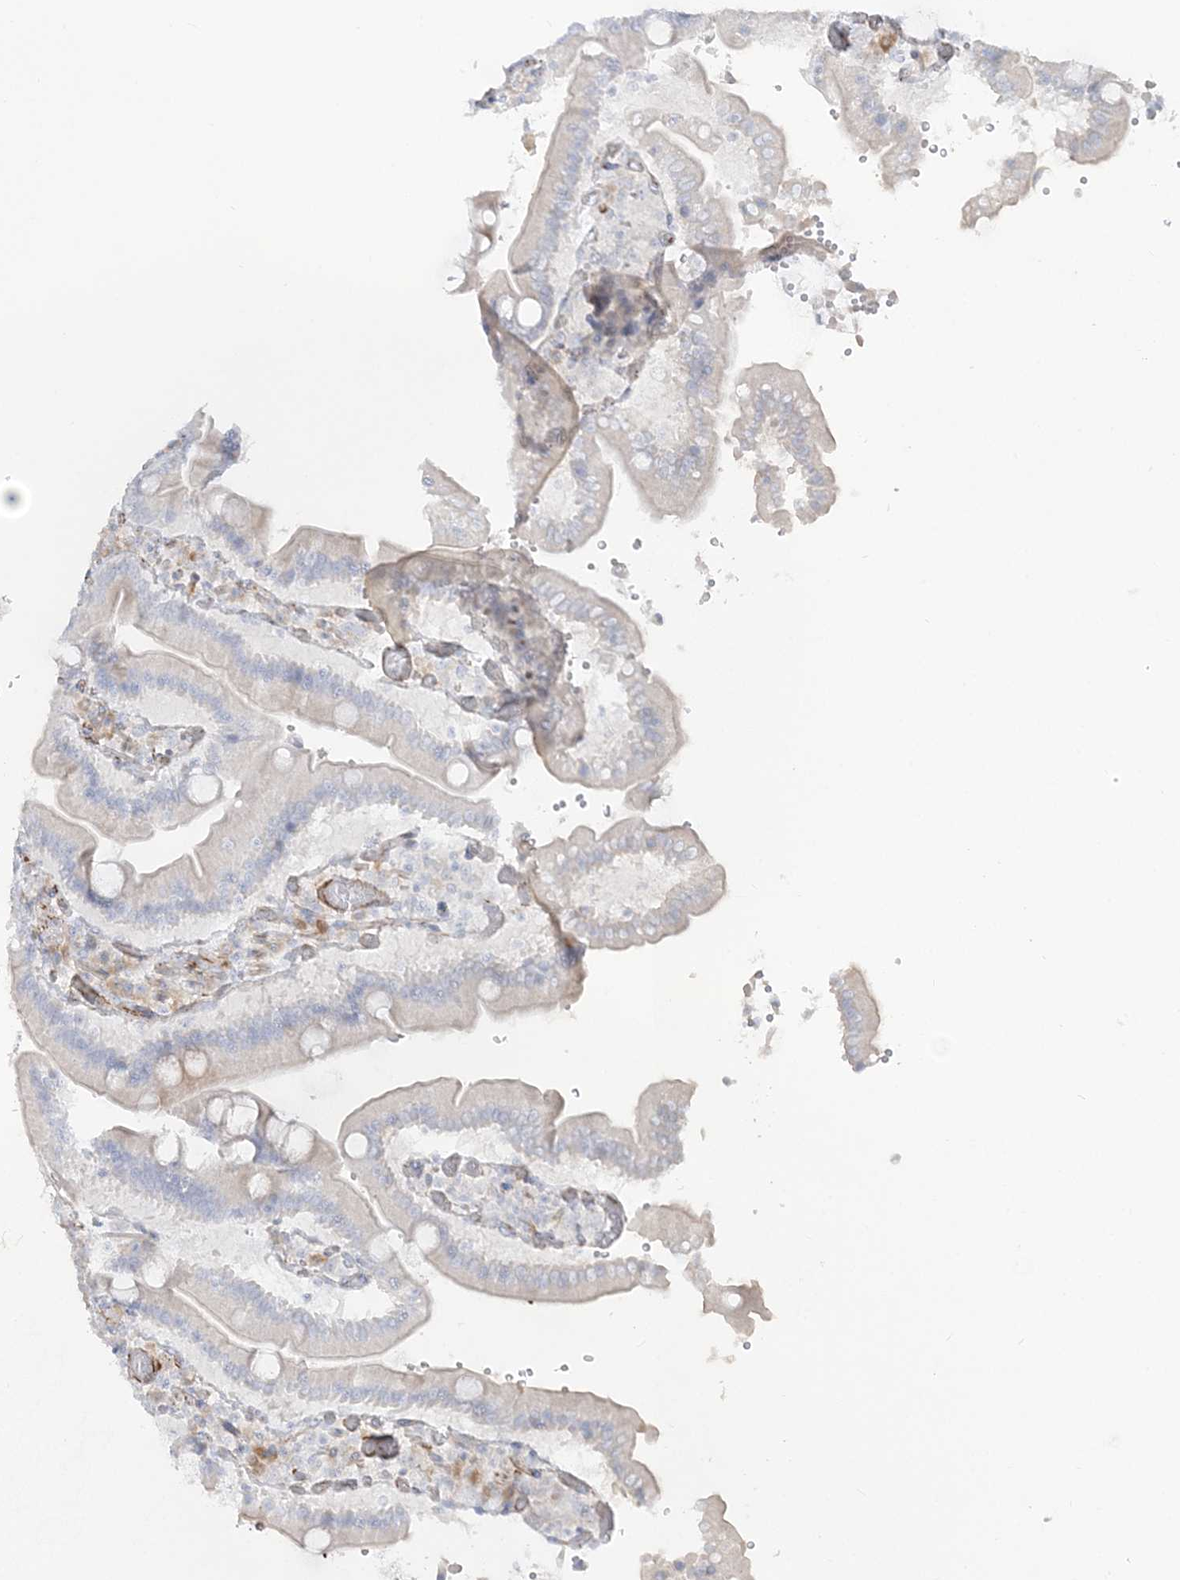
{"staining": {"intensity": "weak", "quantity": "<25%", "location": "cytoplasmic/membranous"}, "tissue": "duodenum", "cell_type": "Glandular cells", "image_type": "normal", "snomed": [{"axis": "morphology", "description": "Normal tissue, NOS"}, {"axis": "topography", "description": "Duodenum"}], "caption": "Immunohistochemistry (IHC) of unremarkable duodenum demonstrates no positivity in glandular cells.", "gene": "PPIL6", "patient": {"sex": "female", "age": 62}}